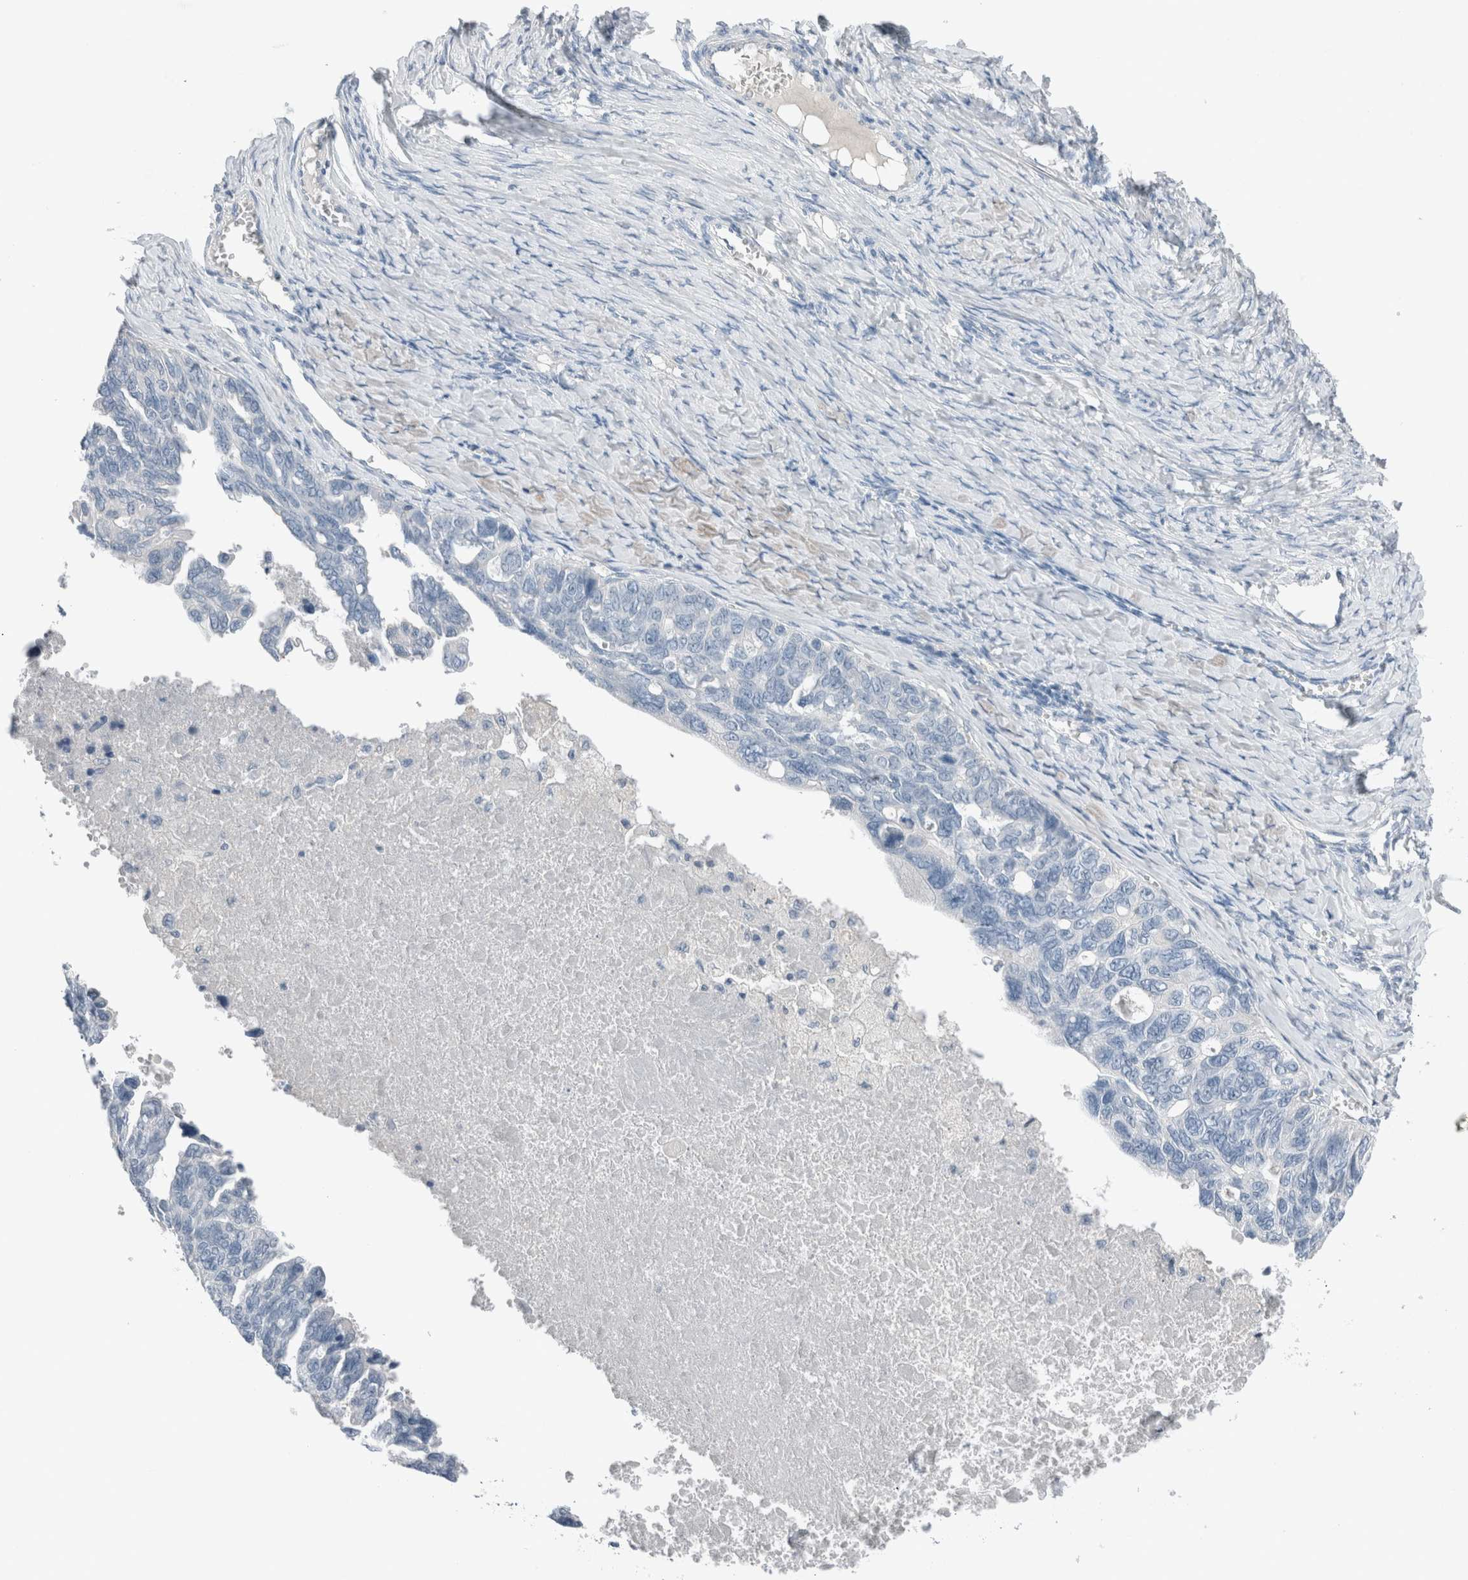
{"staining": {"intensity": "negative", "quantity": "none", "location": "none"}, "tissue": "ovarian cancer", "cell_type": "Tumor cells", "image_type": "cancer", "snomed": [{"axis": "morphology", "description": "Cystadenocarcinoma, serous, NOS"}, {"axis": "topography", "description": "Ovary"}], "caption": "Immunohistochemistry (IHC) of human ovarian serous cystadenocarcinoma displays no staining in tumor cells.", "gene": "DUOX1", "patient": {"sex": "female", "age": 79}}